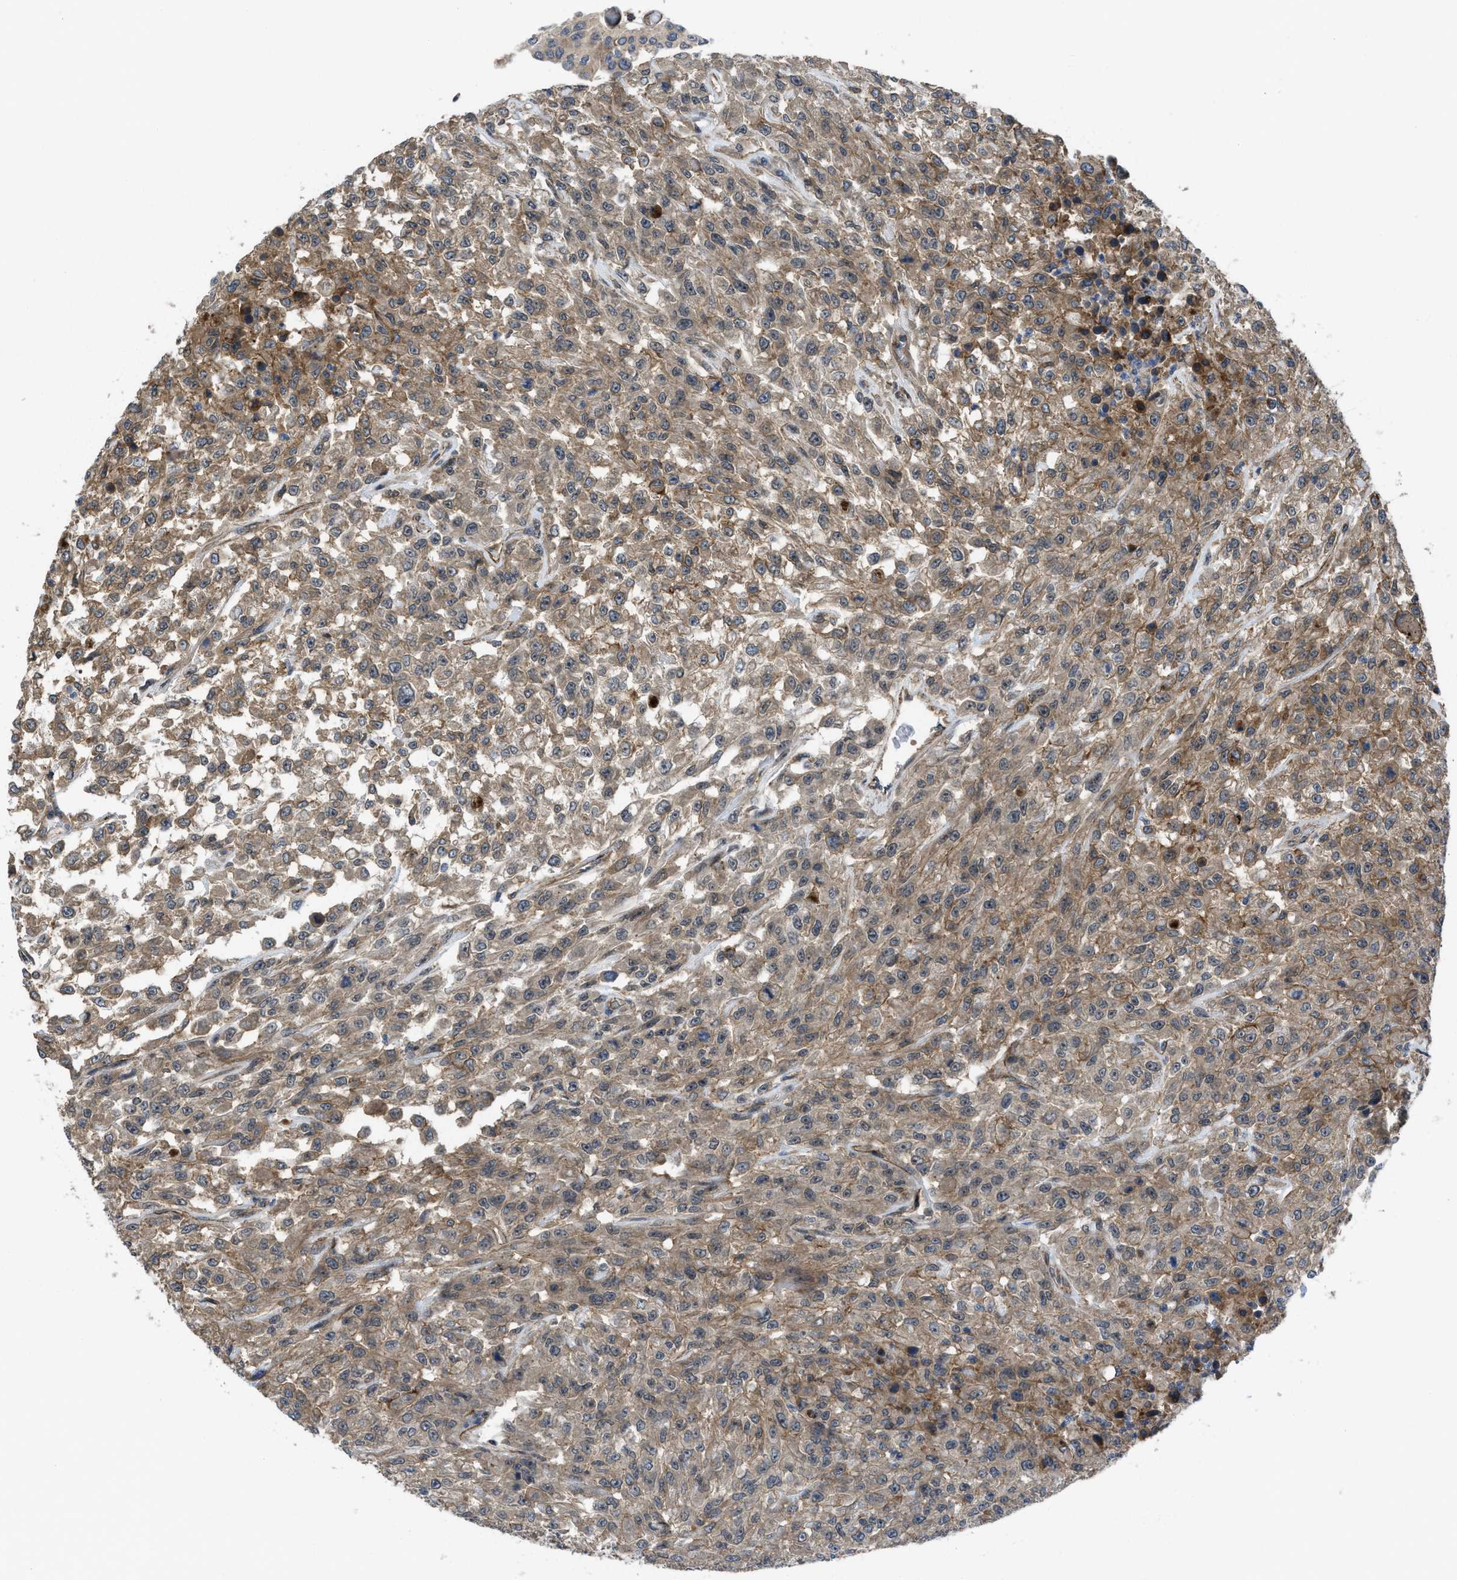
{"staining": {"intensity": "moderate", "quantity": ">75%", "location": "cytoplasmic/membranous"}, "tissue": "urothelial cancer", "cell_type": "Tumor cells", "image_type": "cancer", "snomed": [{"axis": "morphology", "description": "Urothelial carcinoma, High grade"}, {"axis": "topography", "description": "Urinary bladder"}], "caption": "Immunohistochemistry (IHC) of urothelial cancer shows medium levels of moderate cytoplasmic/membranous expression in approximately >75% of tumor cells.", "gene": "GPATCH2L", "patient": {"sex": "male", "age": 46}}